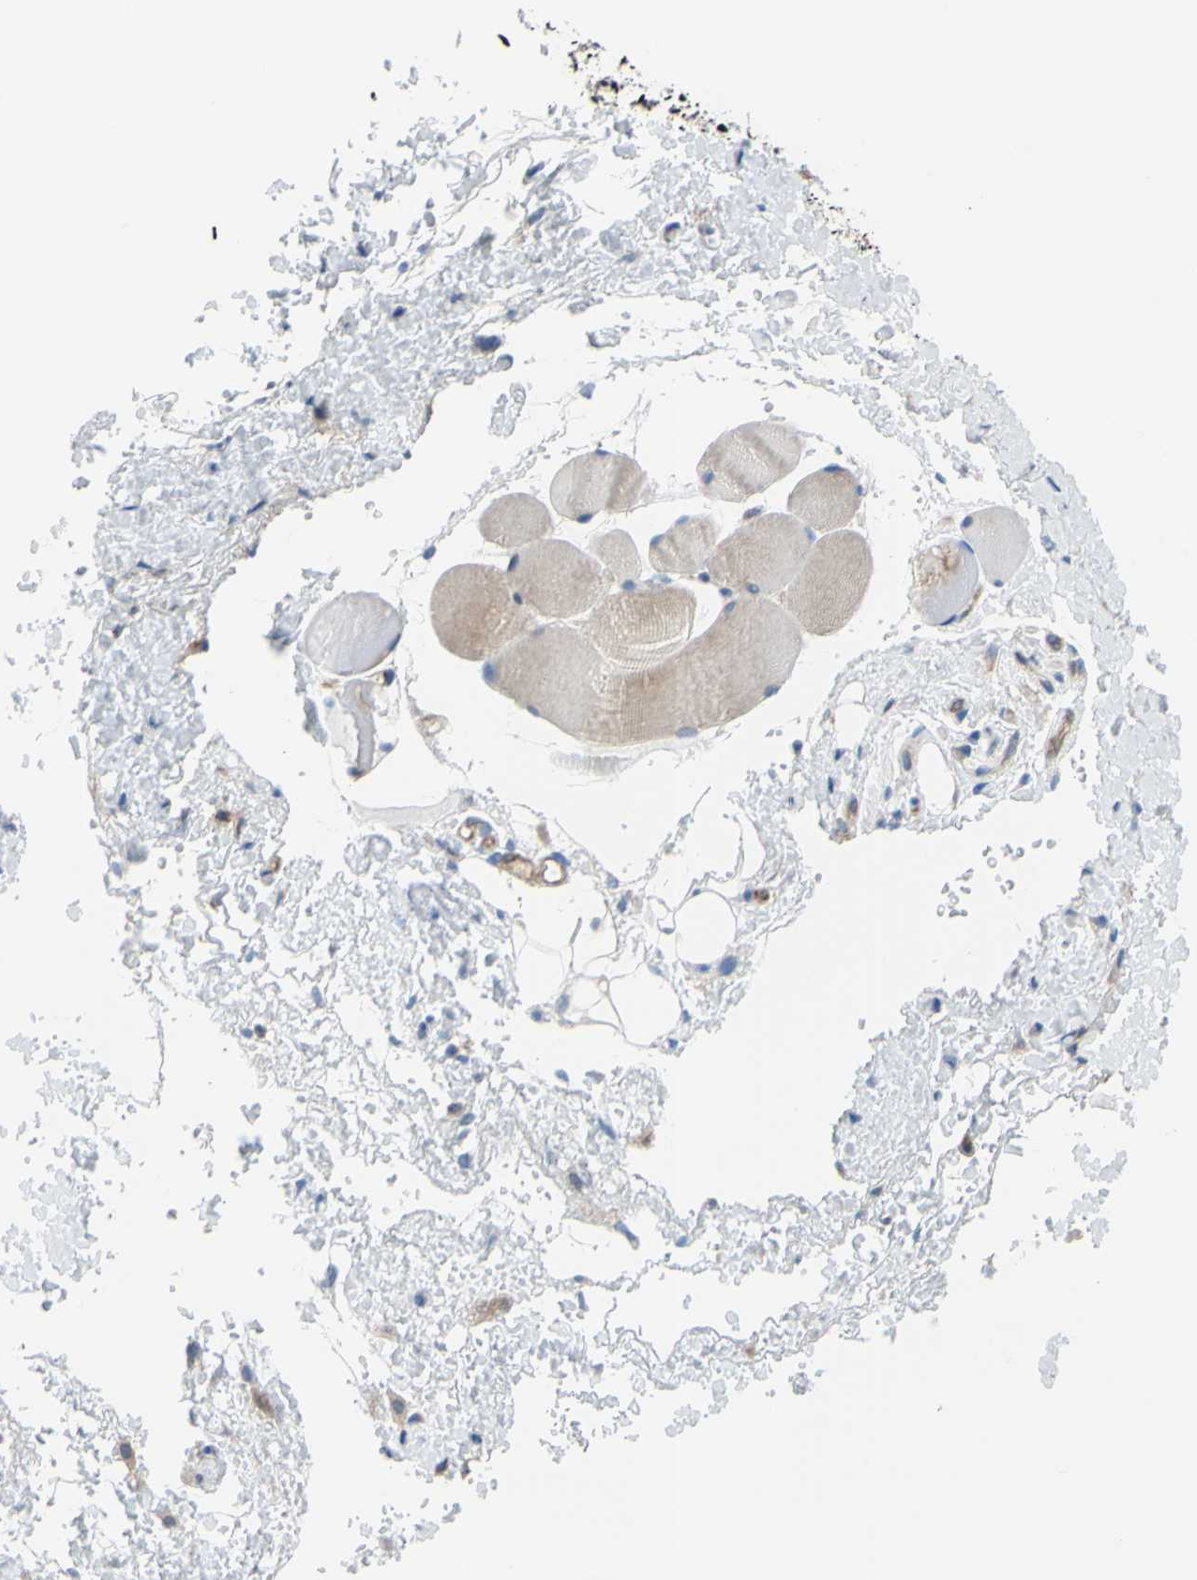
{"staining": {"intensity": "negative", "quantity": "none", "location": "none"}, "tissue": "adipose tissue", "cell_type": "Adipocytes", "image_type": "normal", "snomed": [{"axis": "morphology", "description": "Normal tissue, NOS"}, {"axis": "morphology", "description": "Inflammation, NOS"}, {"axis": "topography", "description": "Vascular tissue"}, {"axis": "topography", "description": "Salivary gland"}], "caption": "An IHC micrograph of benign adipose tissue is shown. There is no staining in adipocytes of adipose tissue.", "gene": "MGST2", "patient": {"sex": "female", "age": 75}}